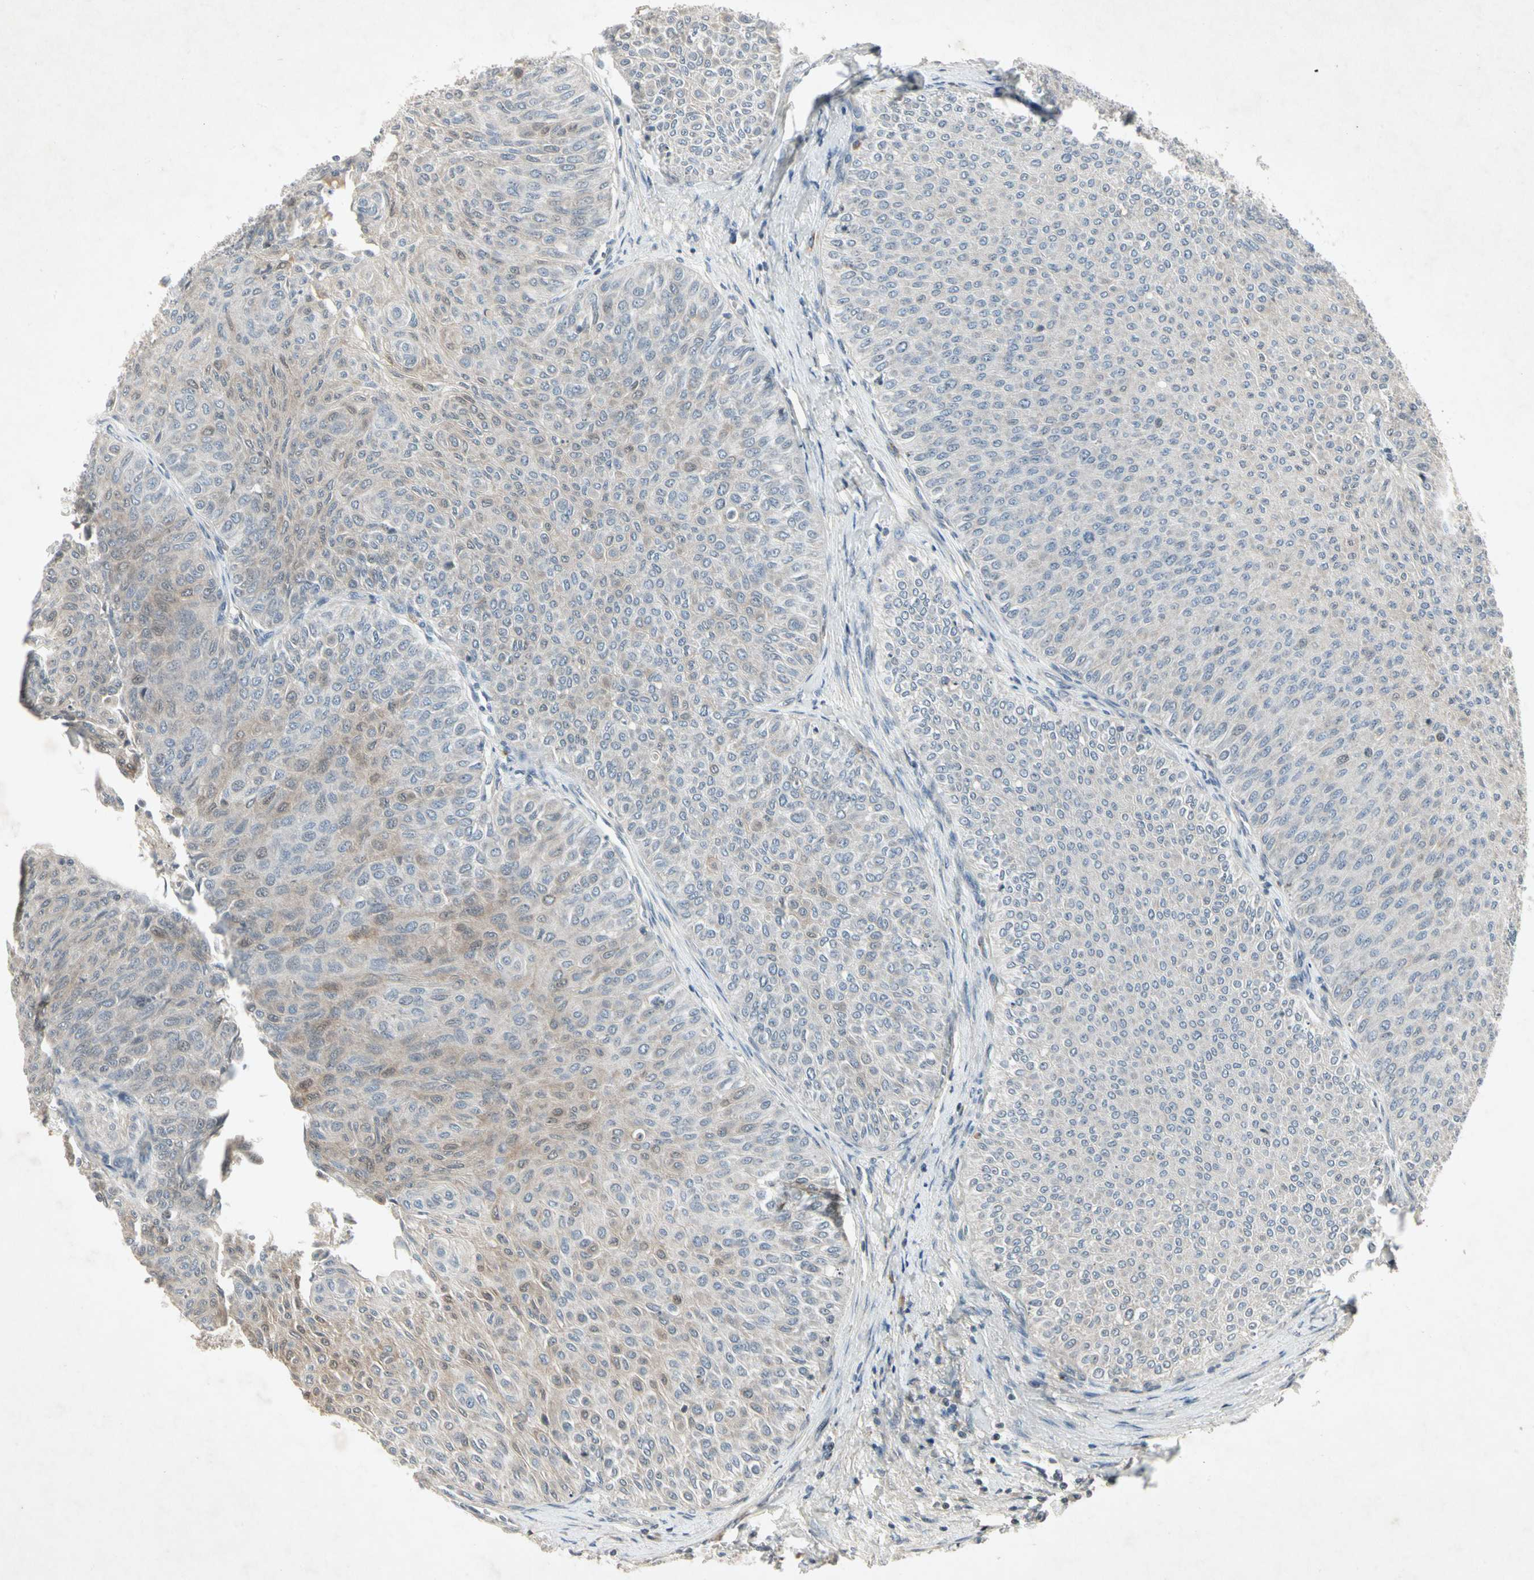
{"staining": {"intensity": "weak", "quantity": "25%-75%", "location": "cytoplasmic/membranous"}, "tissue": "urothelial cancer", "cell_type": "Tumor cells", "image_type": "cancer", "snomed": [{"axis": "morphology", "description": "Urothelial carcinoma, Low grade"}, {"axis": "topography", "description": "Urinary bladder"}], "caption": "An IHC photomicrograph of tumor tissue is shown. Protein staining in brown shows weak cytoplasmic/membranous positivity in urothelial cancer within tumor cells. Ihc stains the protein of interest in brown and the nuclei are stained blue.", "gene": "TEK", "patient": {"sex": "male", "age": 78}}